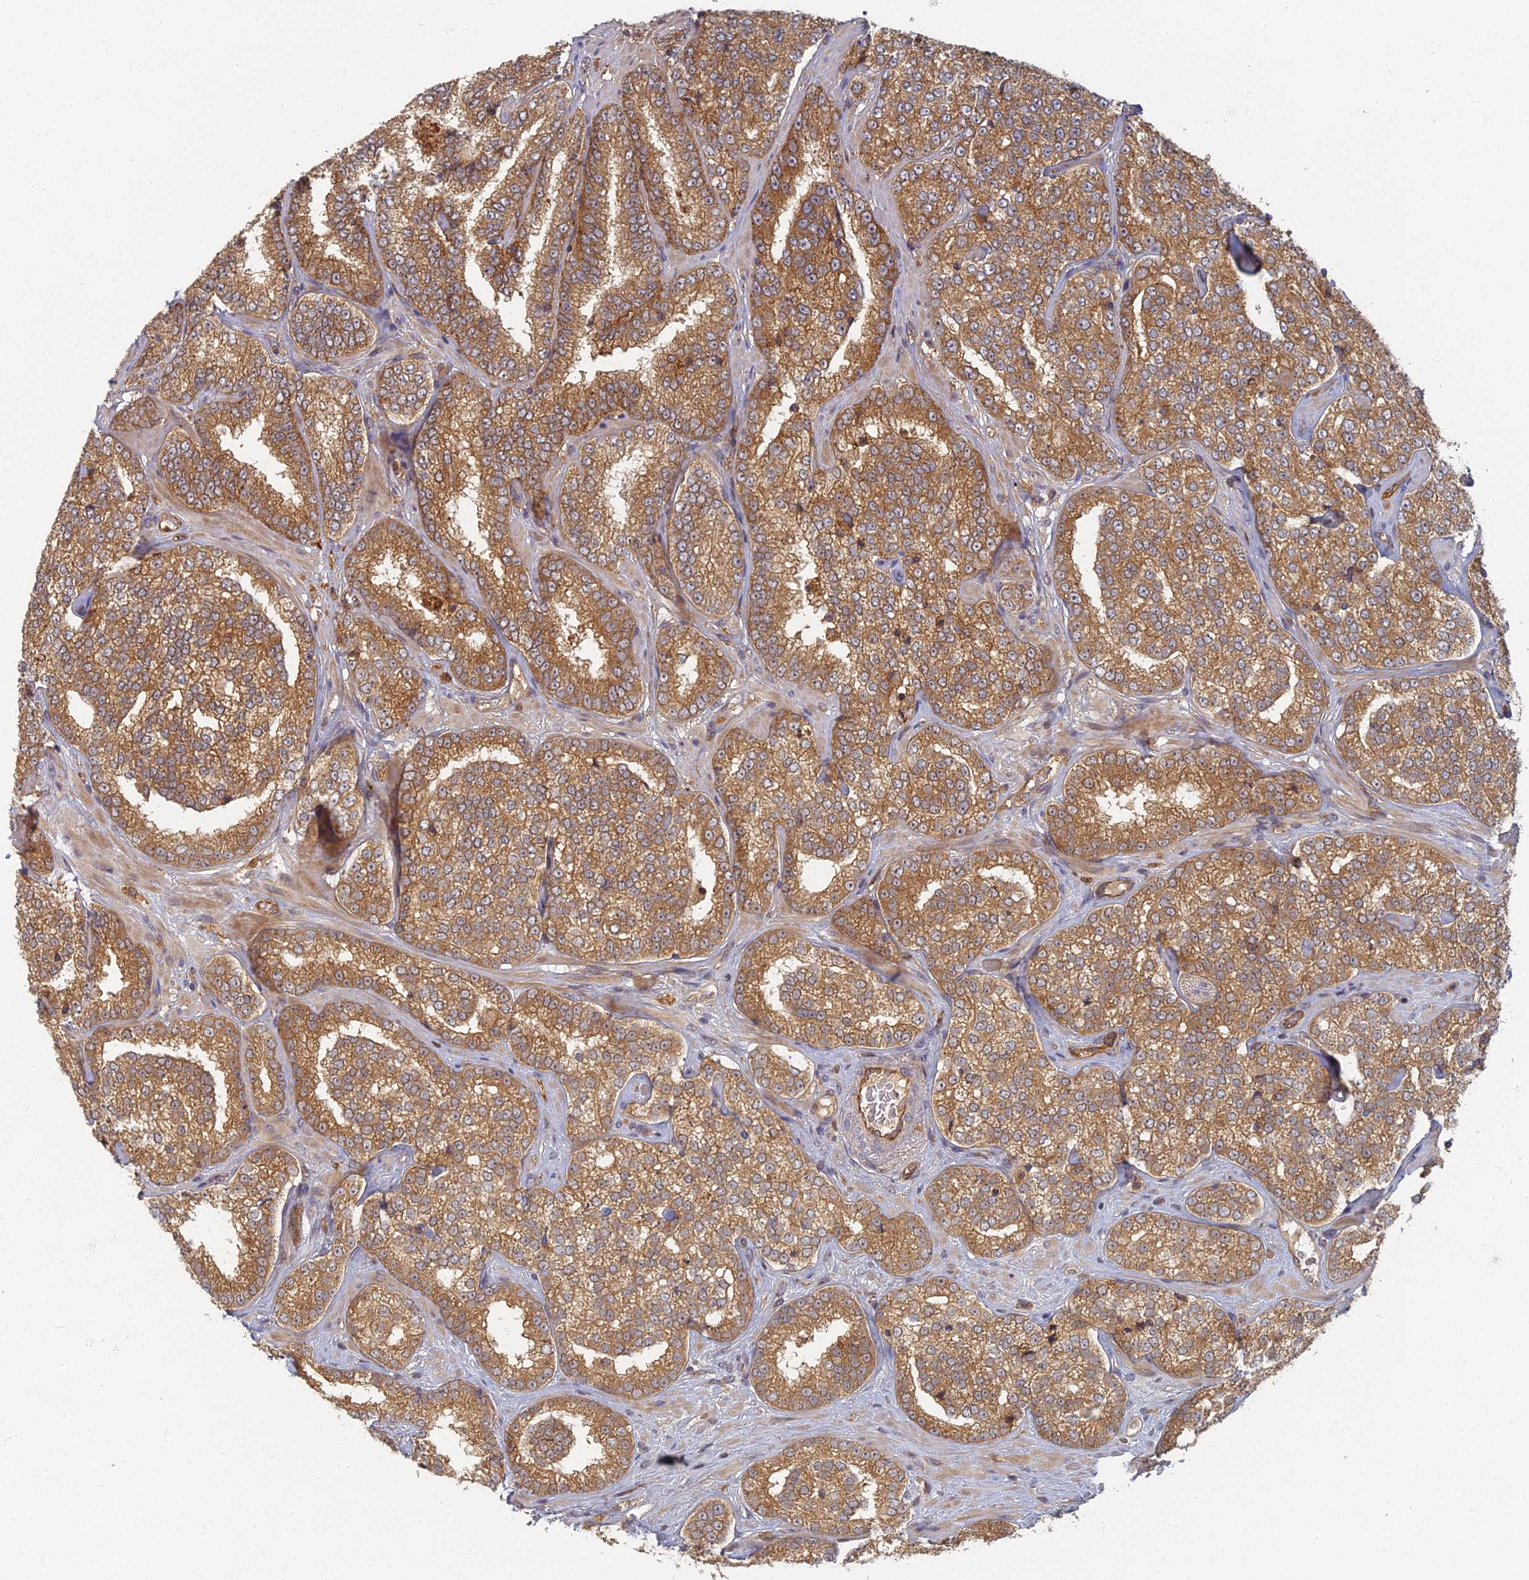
{"staining": {"intensity": "strong", "quantity": ">75%", "location": "cytoplasmic/membranous"}, "tissue": "prostate cancer", "cell_type": "Tumor cells", "image_type": "cancer", "snomed": [{"axis": "morphology", "description": "Normal tissue, NOS"}, {"axis": "morphology", "description": "Adenocarcinoma, High grade"}, {"axis": "topography", "description": "Prostate"}], "caption": "An IHC micrograph of neoplastic tissue is shown. Protein staining in brown shows strong cytoplasmic/membranous positivity in prostate high-grade adenocarcinoma within tumor cells.", "gene": "INO80D", "patient": {"sex": "male", "age": 83}}